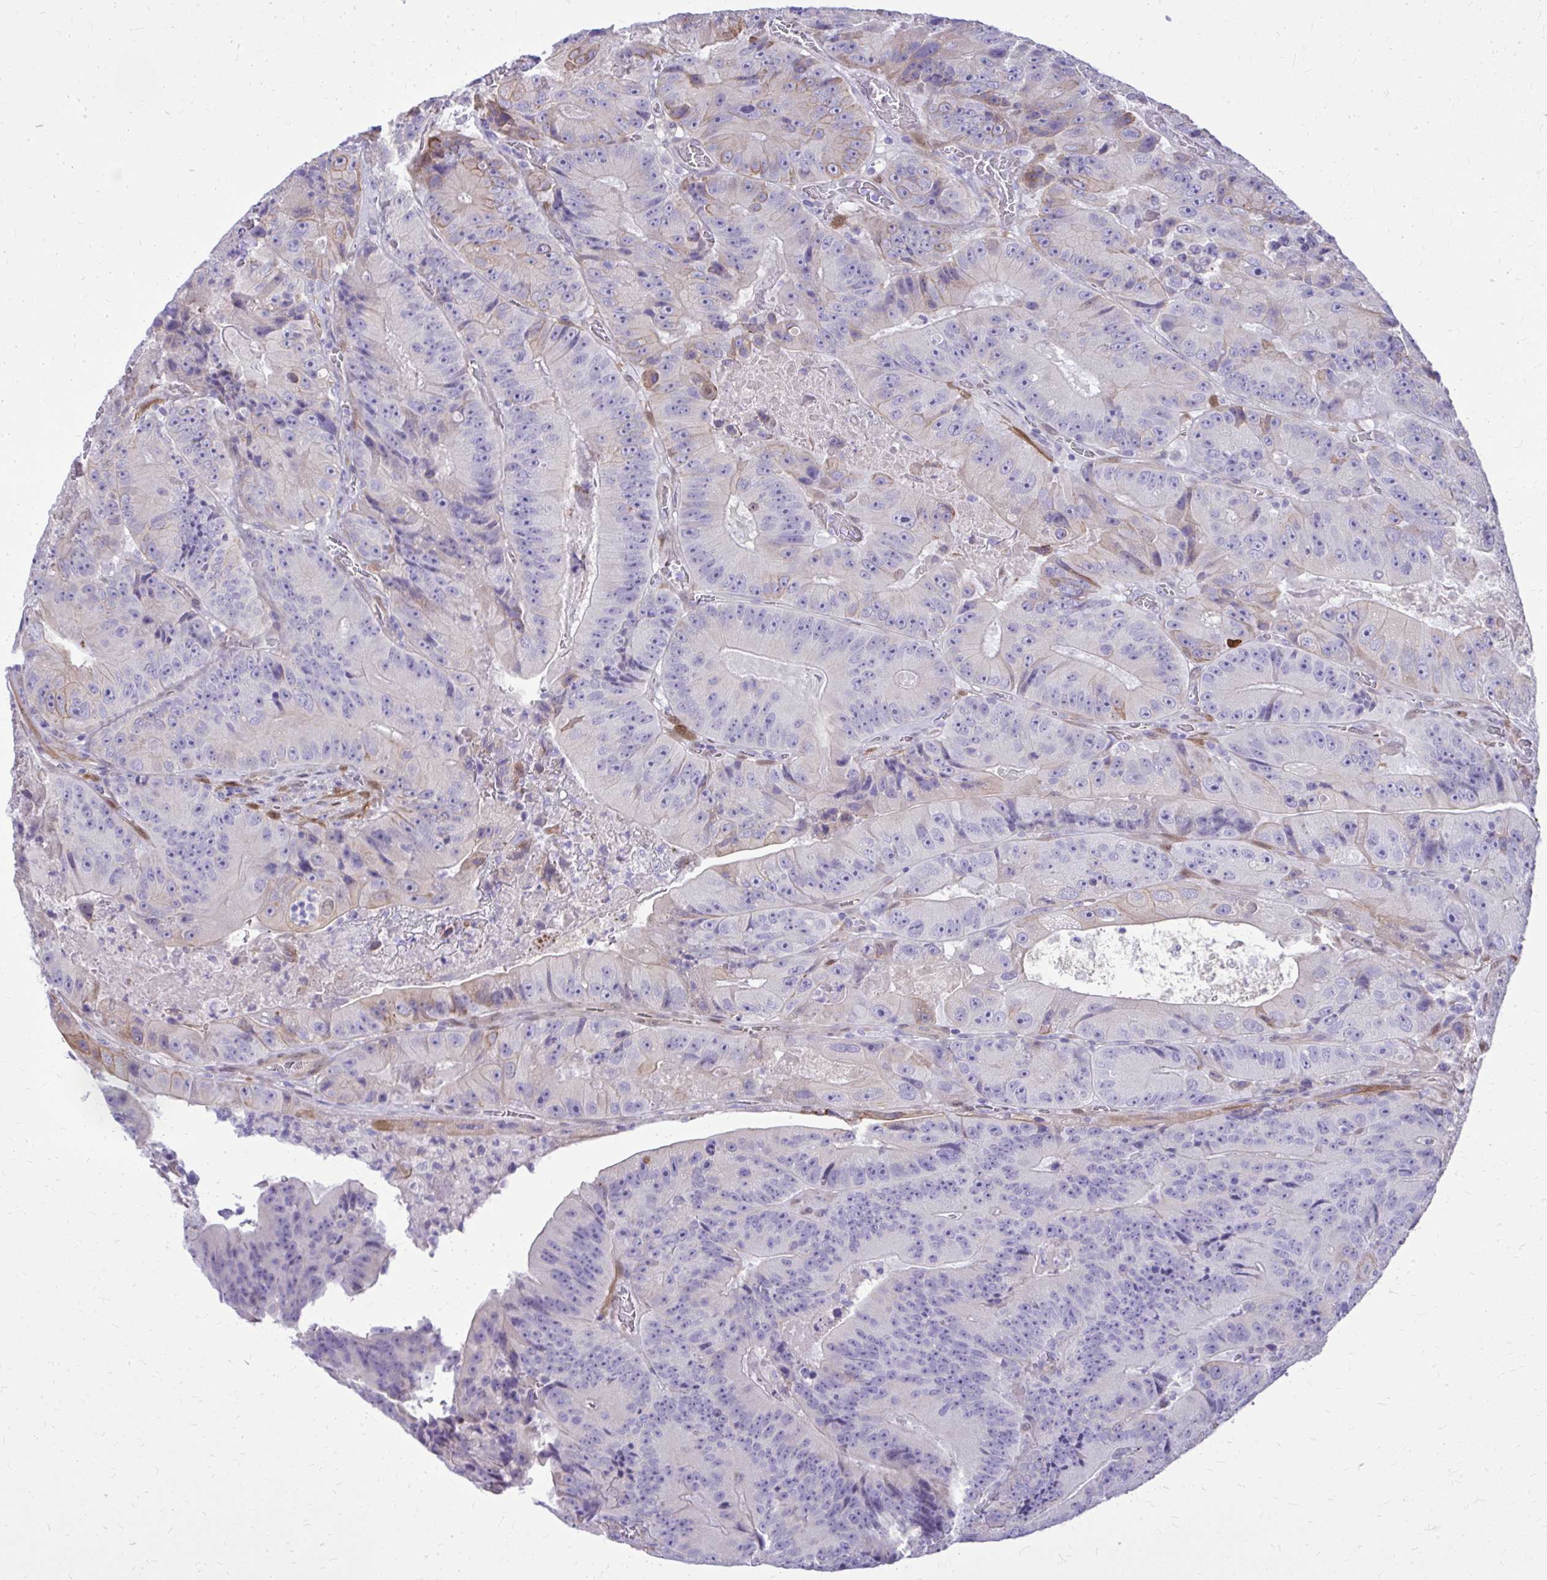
{"staining": {"intensity": "moderate", "quantity": "<25%", "location": "cytoplasmic/membranous"}, "tissue": "colorectal cancer", "cell_type": "Tumor cells", "image_type": "cancer", "snomed": [{"axis": "morphology", "description": "Adenocarcinoma, NOS"}, {"axis": "topography", "description": "Colon"}], "caption": "This photomicrograph shows immunohistochemistry (IHC) staining of human colorectal cancer (adenocarcinoma), with low moderate cytoplasmic/membranous expression in about <25% of tumor cells.", "gene": "NNMT", "patient": {"sex": "female", "age": 86}}